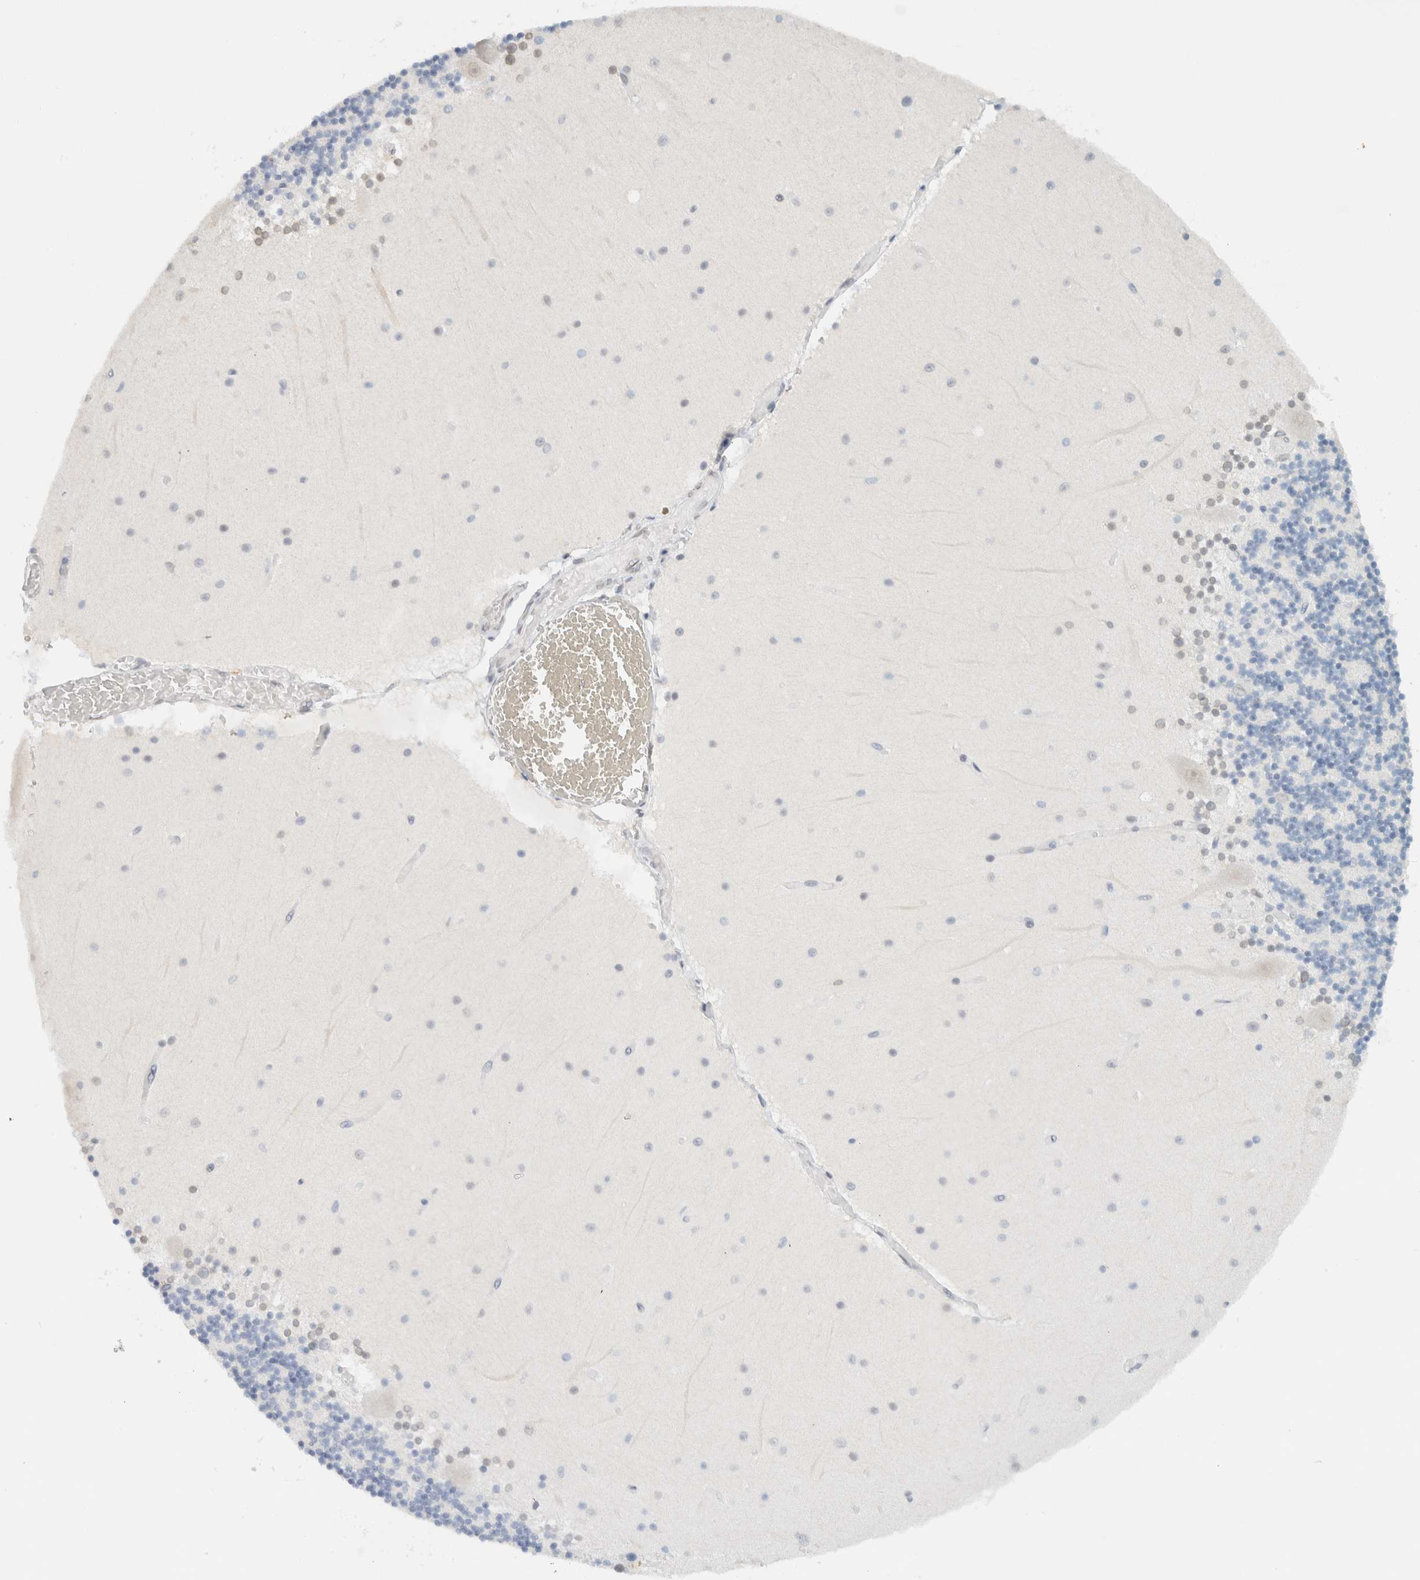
{"staining": {"intensity": "negative", "quantity": "none", "location": "none"}, "tissue": "cerebellum", "cell_type": "Cells in granular layer", "image_type": "normal", "snomed": [{"axis": "morphology", "description": "Normal tissue, NOS"}, {"axis": "topography", "description": "Cerebellum"}], "caption": "Immunohistochemical staining of normal cerebellum reveals no significant staining in cells in granular layer. The staining was performed using DAB to visualize the protein expression in brown, while the nuclei were stained in blue with hematoxylin (Magnification: 20x).", "gene": "C1QTNF12", "patient": {"sex": "female", "age": 28}}